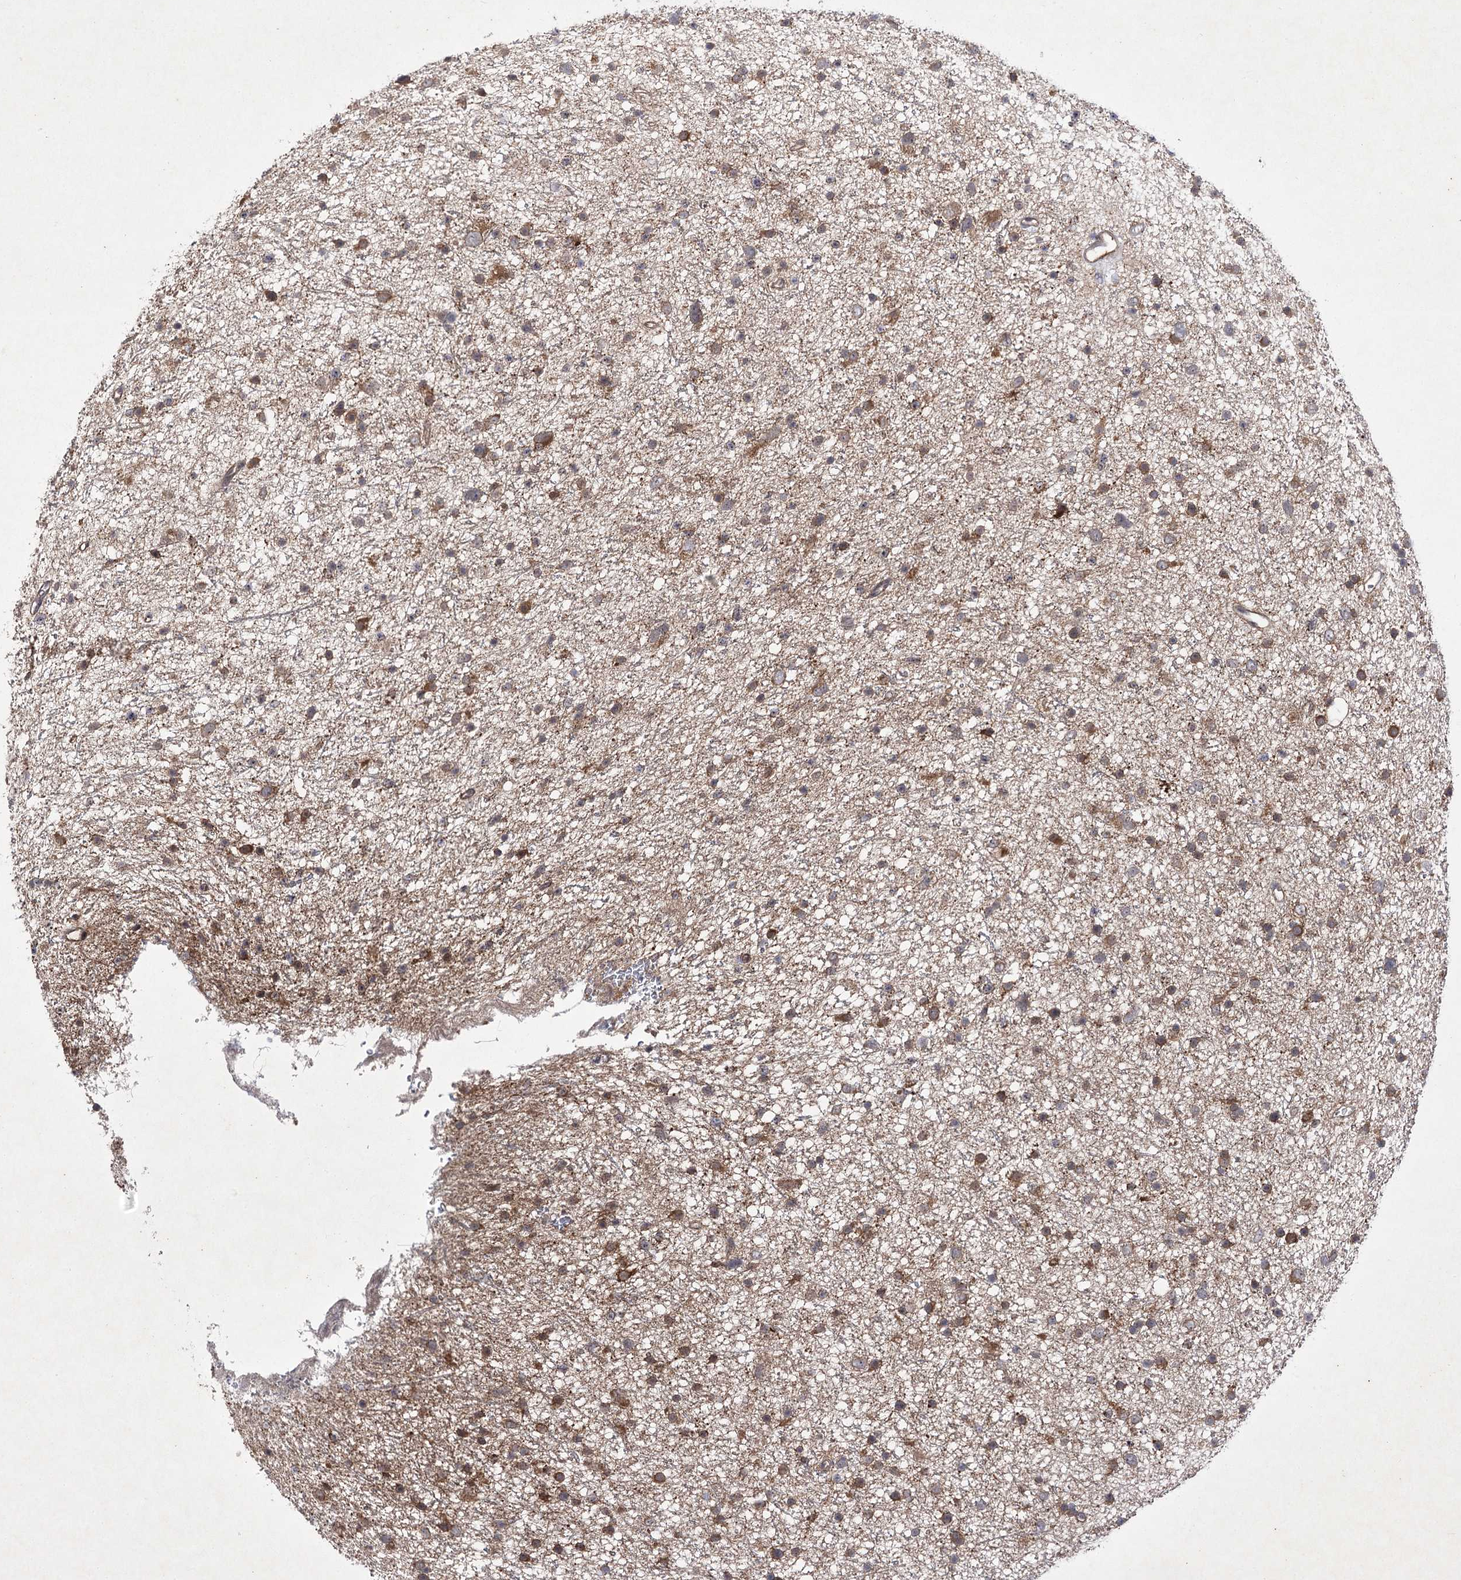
{"staining": {"intensity": "moderate", "quantity": ">75%", "location": "cytoplasmic/membranous"}, "tissue": "glioma", "cell_type": "Tumor cells", "image_type": "cancer", "snomed": [{"axis": "morphology", "description": "Glioma, malignant, Low grade"}, {"axis": "topography", "description": "Cerebral cortex"}], "caption": "Immunohistochemical staining of human malignant glioma (low-grade) shows moderate cytoplasmic/membranous protein staining in about >75% of tumor cells. (brown staining indicates protein expression, while blue staining denotes nuclei).", "gene": "BCR", "patient": {"sex": "female", "age": 39}}